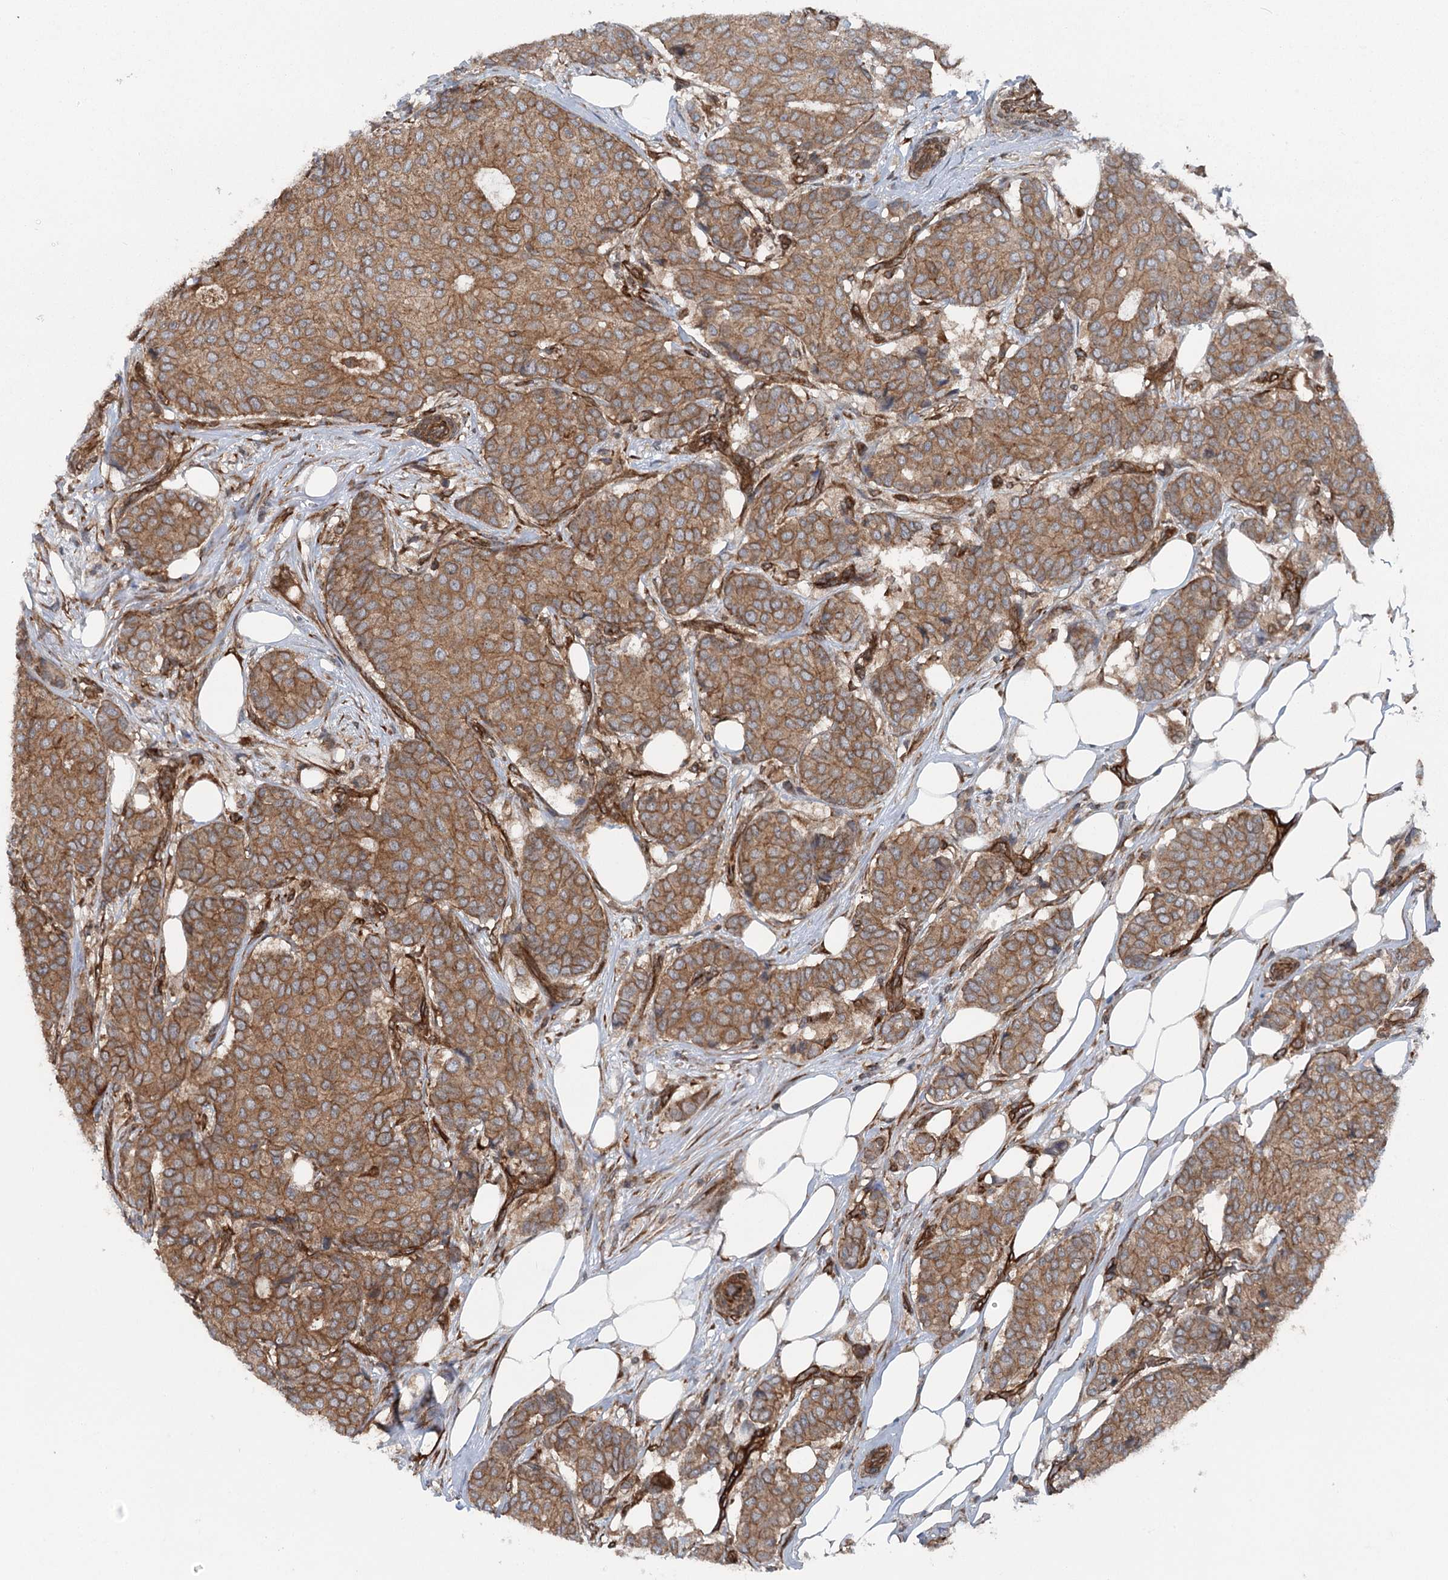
{"staining": {"intensity": "strong", "quantity": ">75%", "location": "cytoplasmic/membranous"}, "tissue": "breast cancer", "cell_type": "Tumor cells", "image_type": "cancer", "snomed": [{"axis": "morphology", "description": "Duct carcinoma"}, {"axis": "topography", "description": "Breast"}], "caption": "High-magnification brightfield microscopy of breast cancer (intraductal carcinoma) stained with DAB (brown) and counterstained with hematoxylin (blue). tumor cells exhibit strong cytoplasmic/membranous positivity is identified in approximately>75% of cells.", "gene": "IQSEC1", "patient": {"sex": "female", "age": 75}}